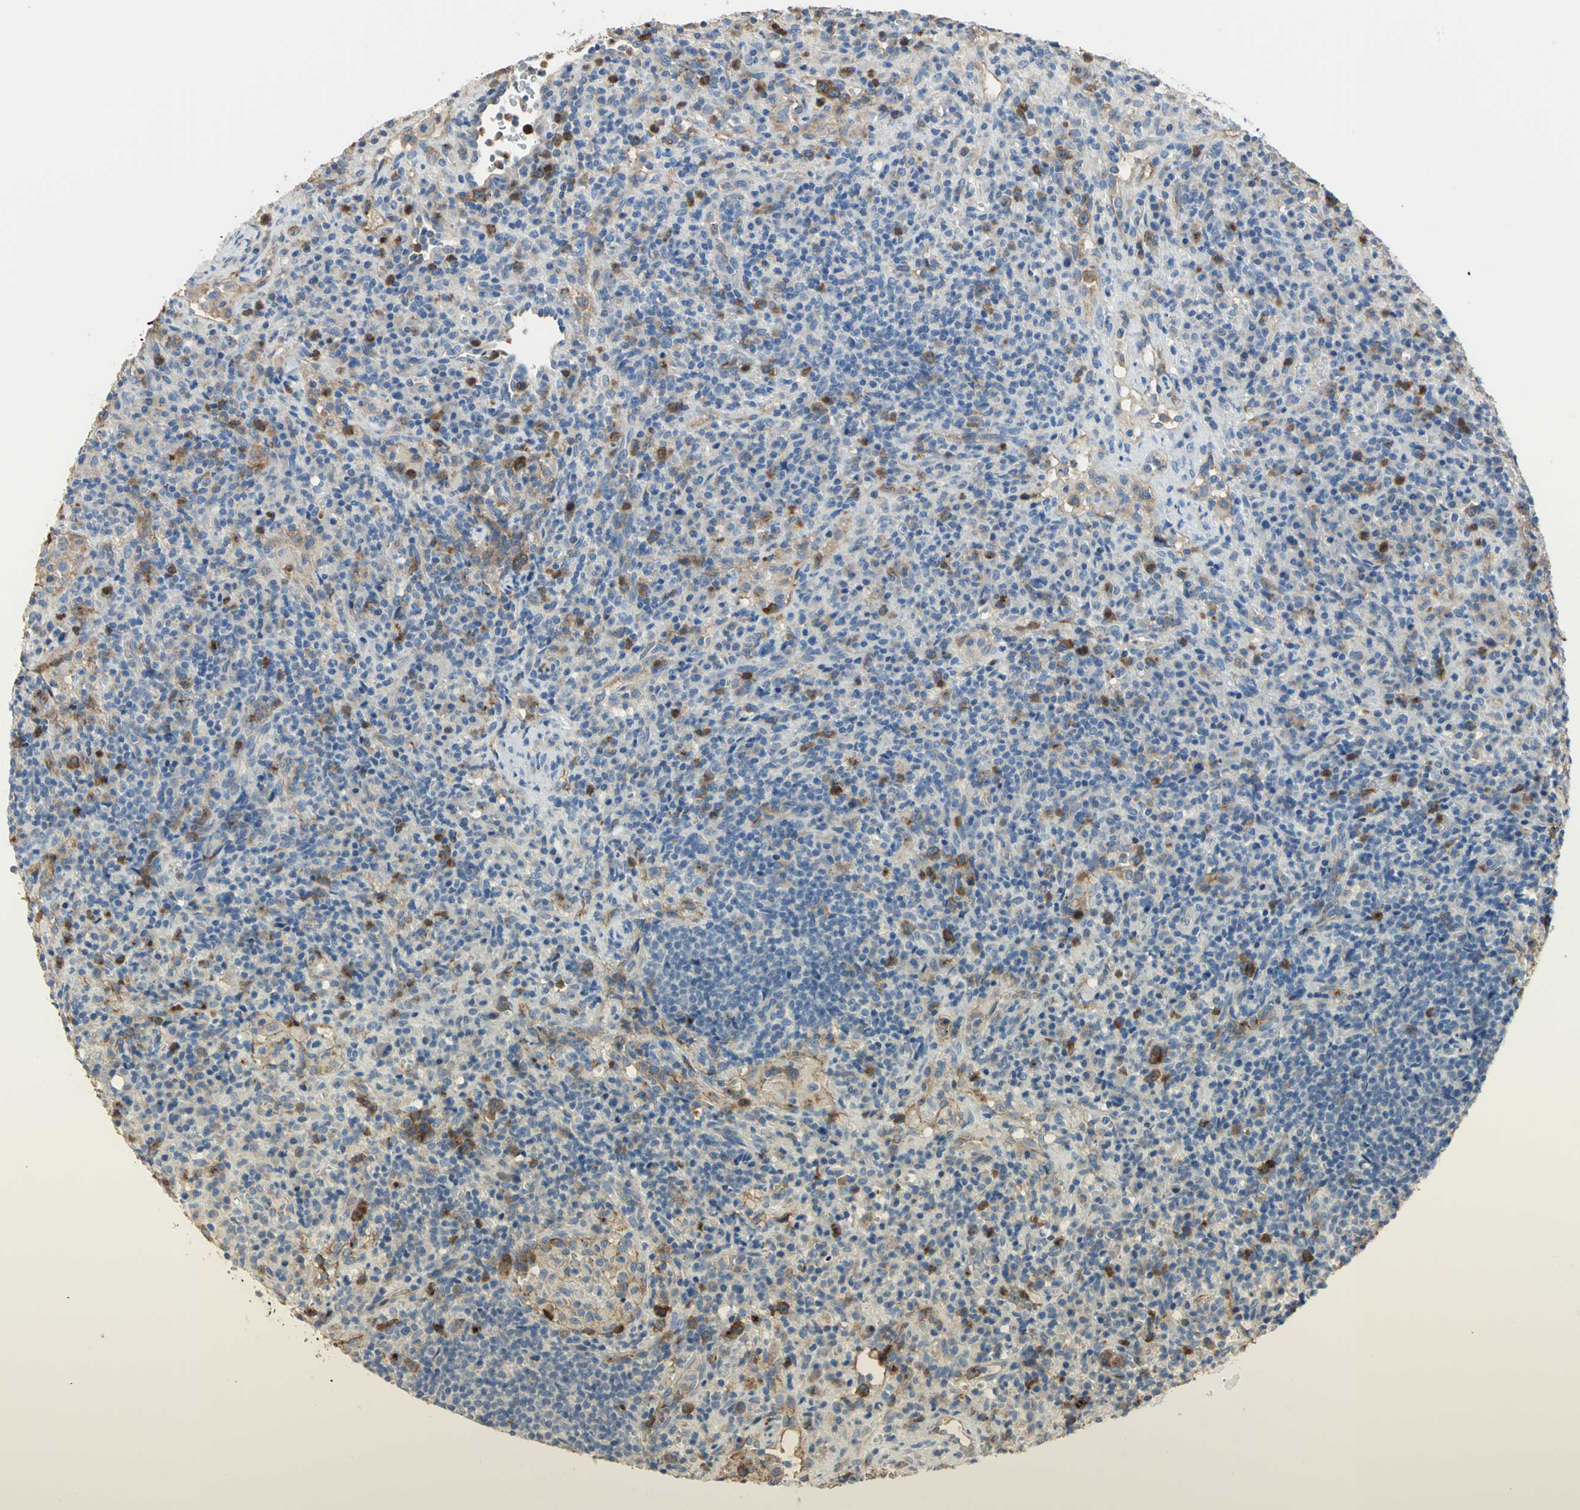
{"staining": {"intensity": "strong", "quantity": "<25%", "location": "cytoplasmic/membranous"}, "tissue": "lymphoma", "cell_type": "Tumor cells", "image_type": "cancer", "snomed": [{"axis": "morphology", "description": "Hodgkin's disease, NOS"}, {"axis": "topography", "description": "Lymph node"}], "caption": "Protein staining demonstrates strong cytoplasmic/membranous expression in approximately <25% of tumor cells in Hodgkin's disease.", "gene": "DLGAP5", "patient": {"sex": "male", "age": 65}}